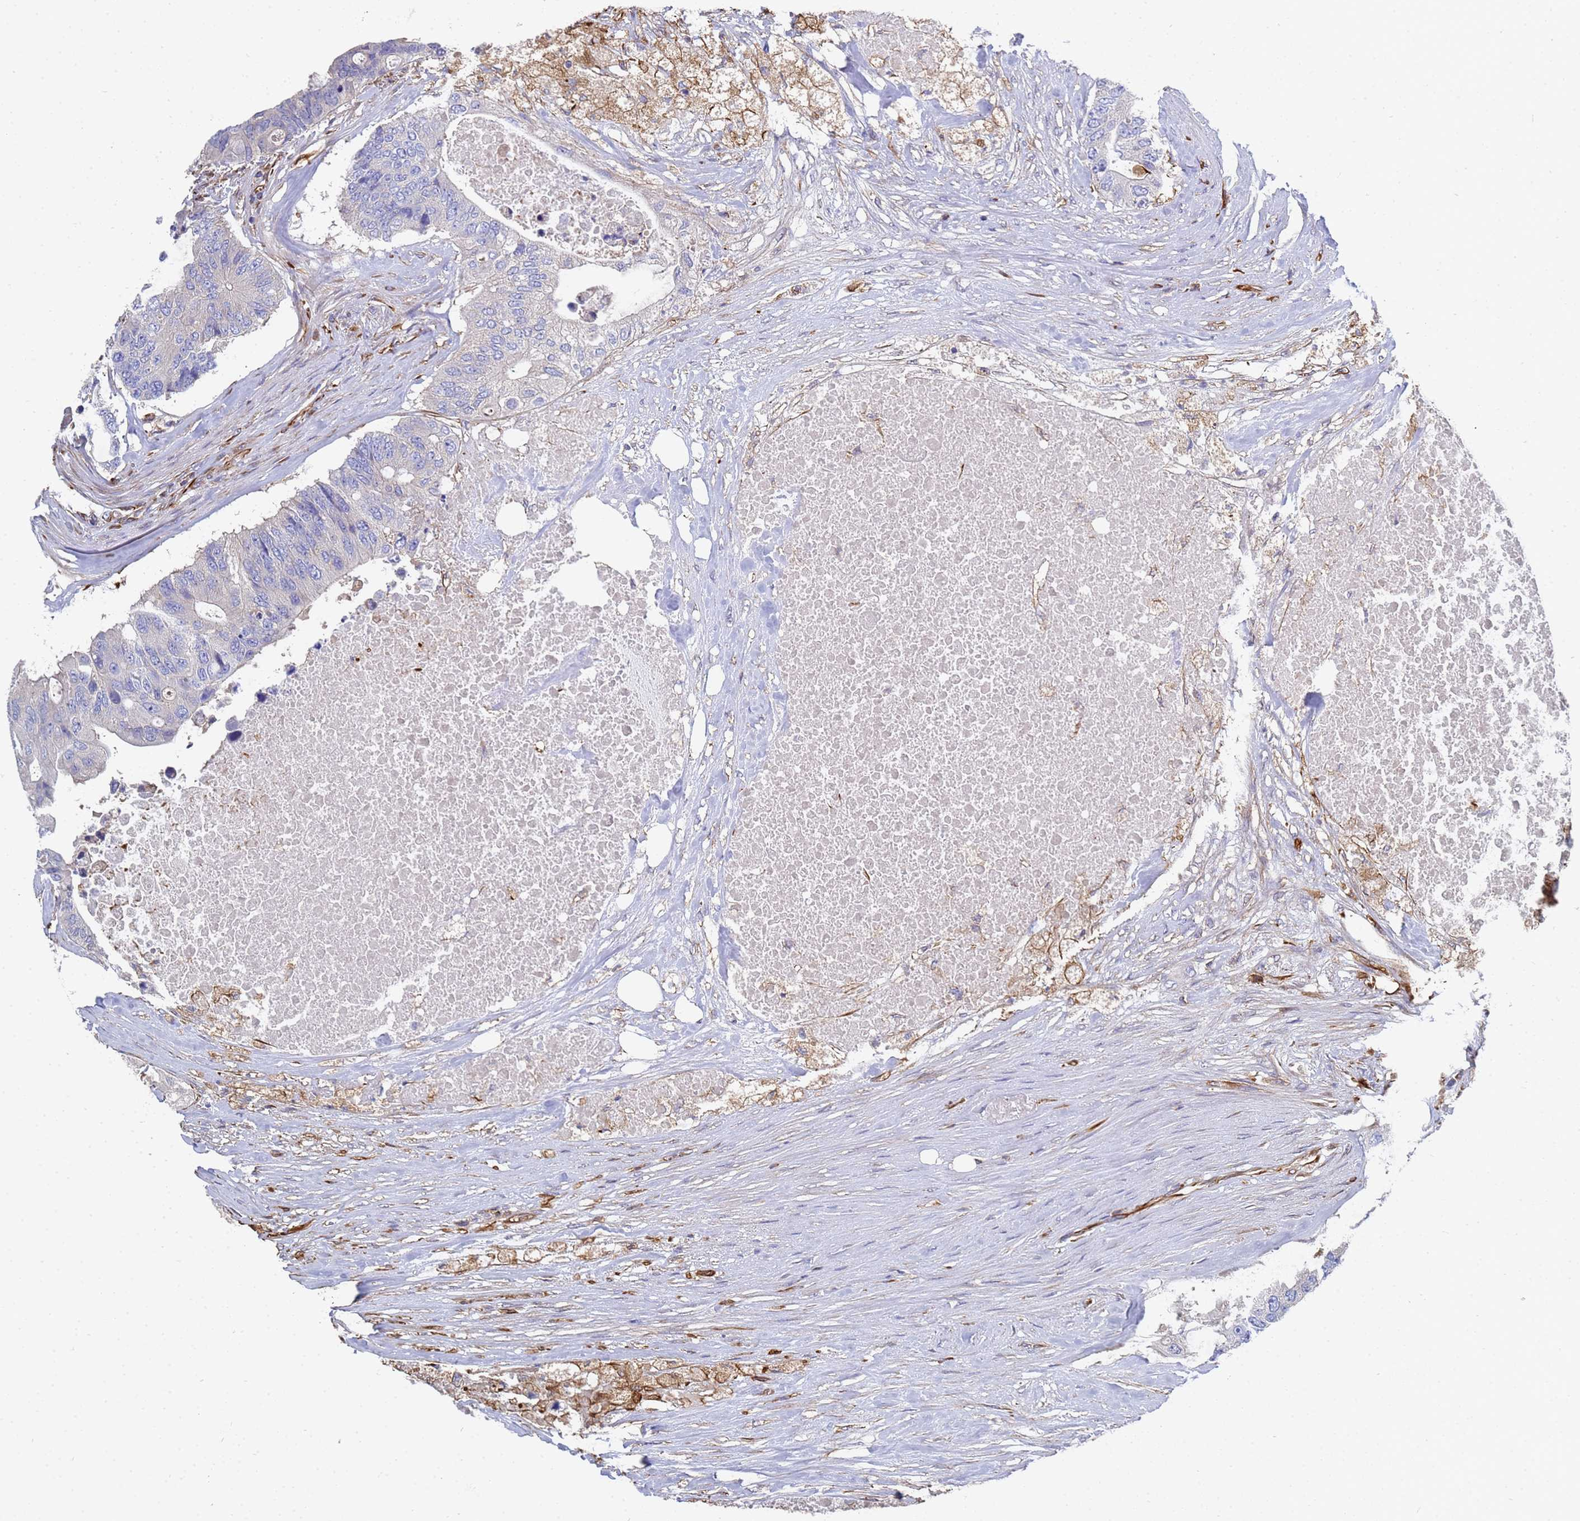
{"staining": {"intensity": "negative", "quantity": "none", "location": "none"}, "tissue": "colorectal cancer", "cell_type": "Tumor cells", "image_type": "cancer", "snomed": [{"axis": "morphology", "description": "Adenocarcinoma, NOS"}, {"axis": "topography", "description": "Colon"}], "caption": "A micrograph of human colorectal adenocarcinoma is negative for staining in tumor cells.", "gene": "SYT13", "patient": {"sex": "male", "age": 71}}